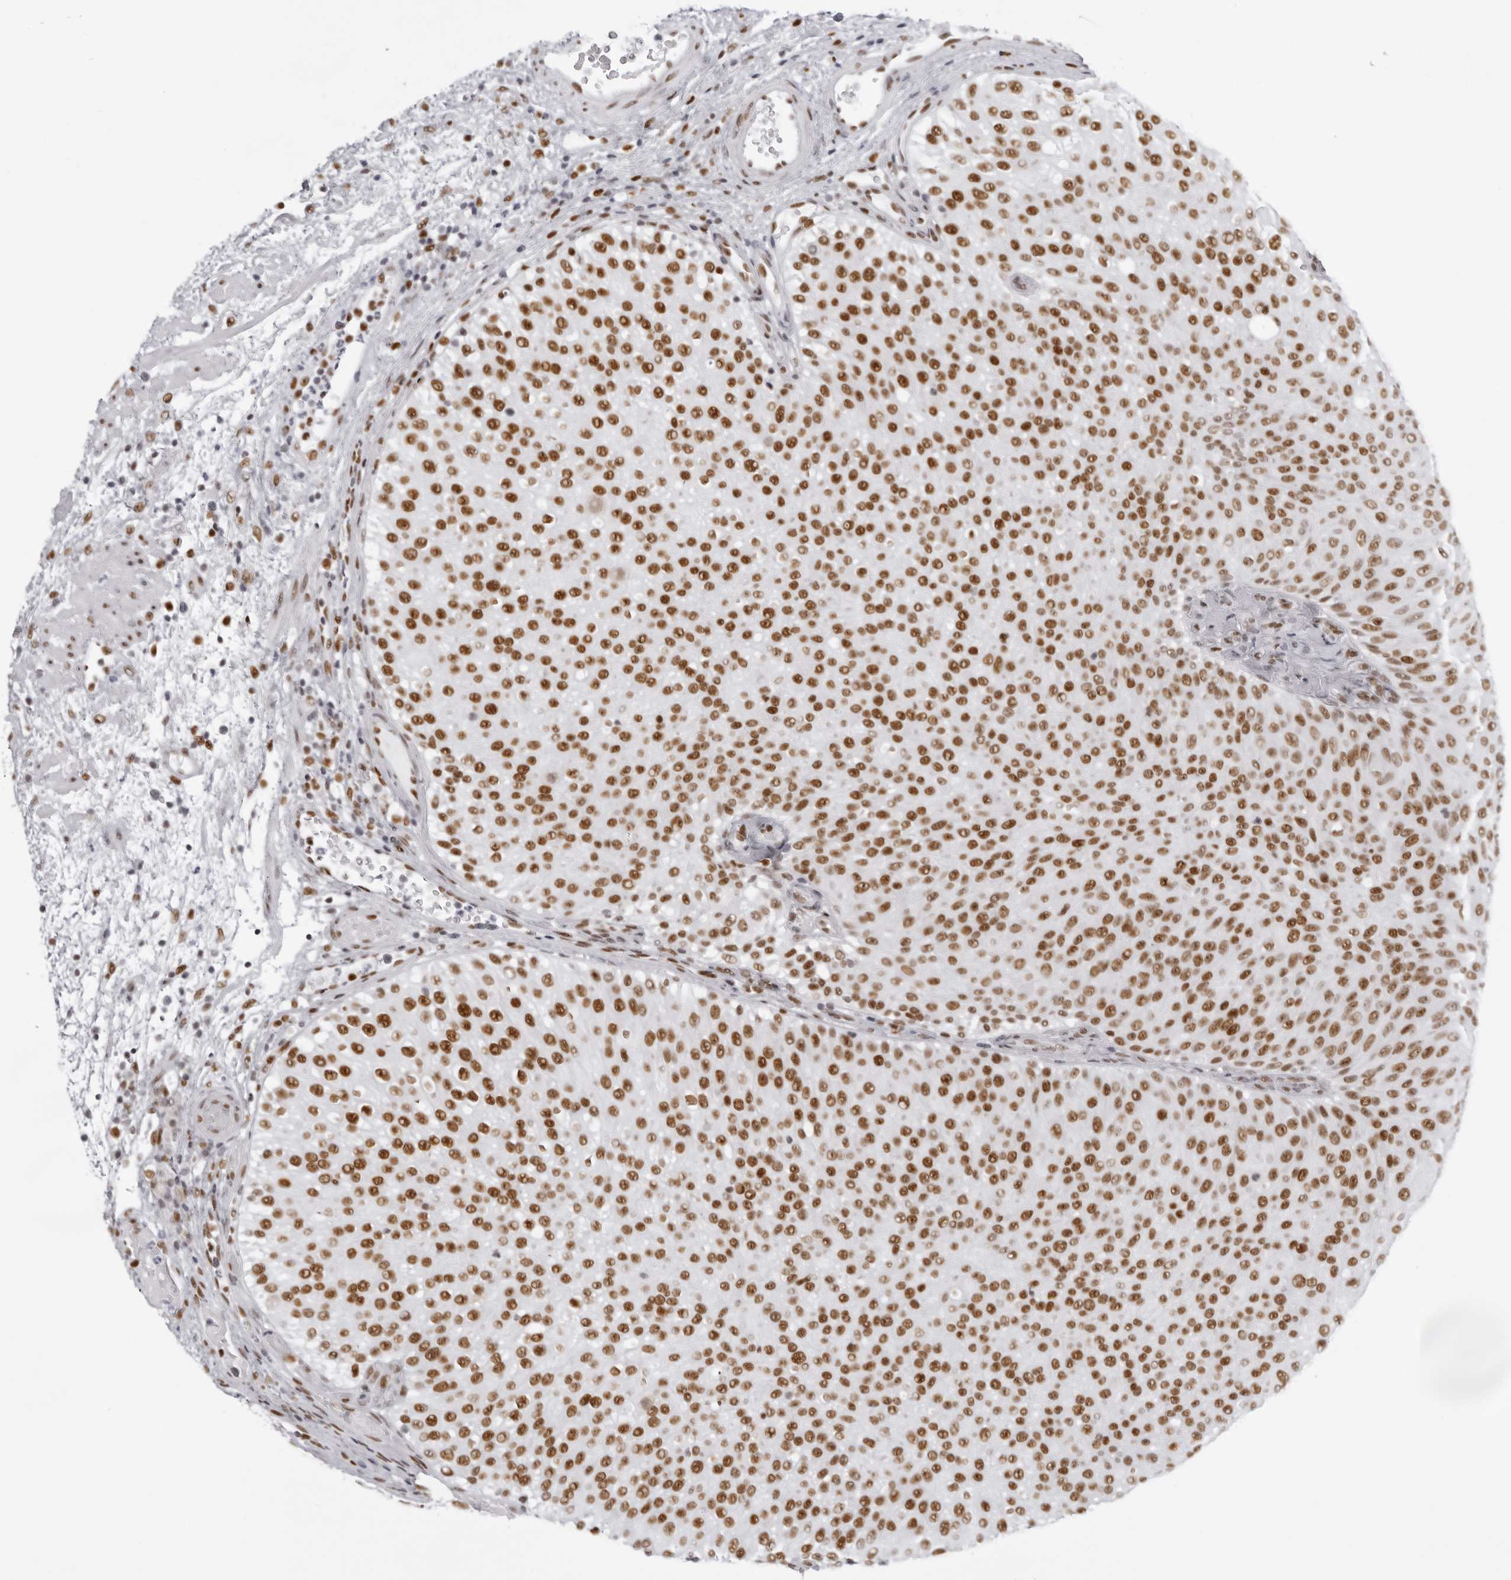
{"staining": {"intensity": "strong", "quantity": ">75%", "location": "nuclear"}, "tissue": "urothelial cancer", "cell_type": "Tumor cells", "image_type": "cancer", "snomed": [{"axis": "morphology", "description": "Urothelial carcinoma, Low grade"}, {"axis": "topography", "description": "Urinary bladder"}], "caption": "Urothelial cancer stained with IHC demonstrates strong nuclear expression in approximately >75% of tumor cells. Nuclei are stained in blue.", "gene": "IRF2BP2", "patient": {"sex": "male", "age": 78}}